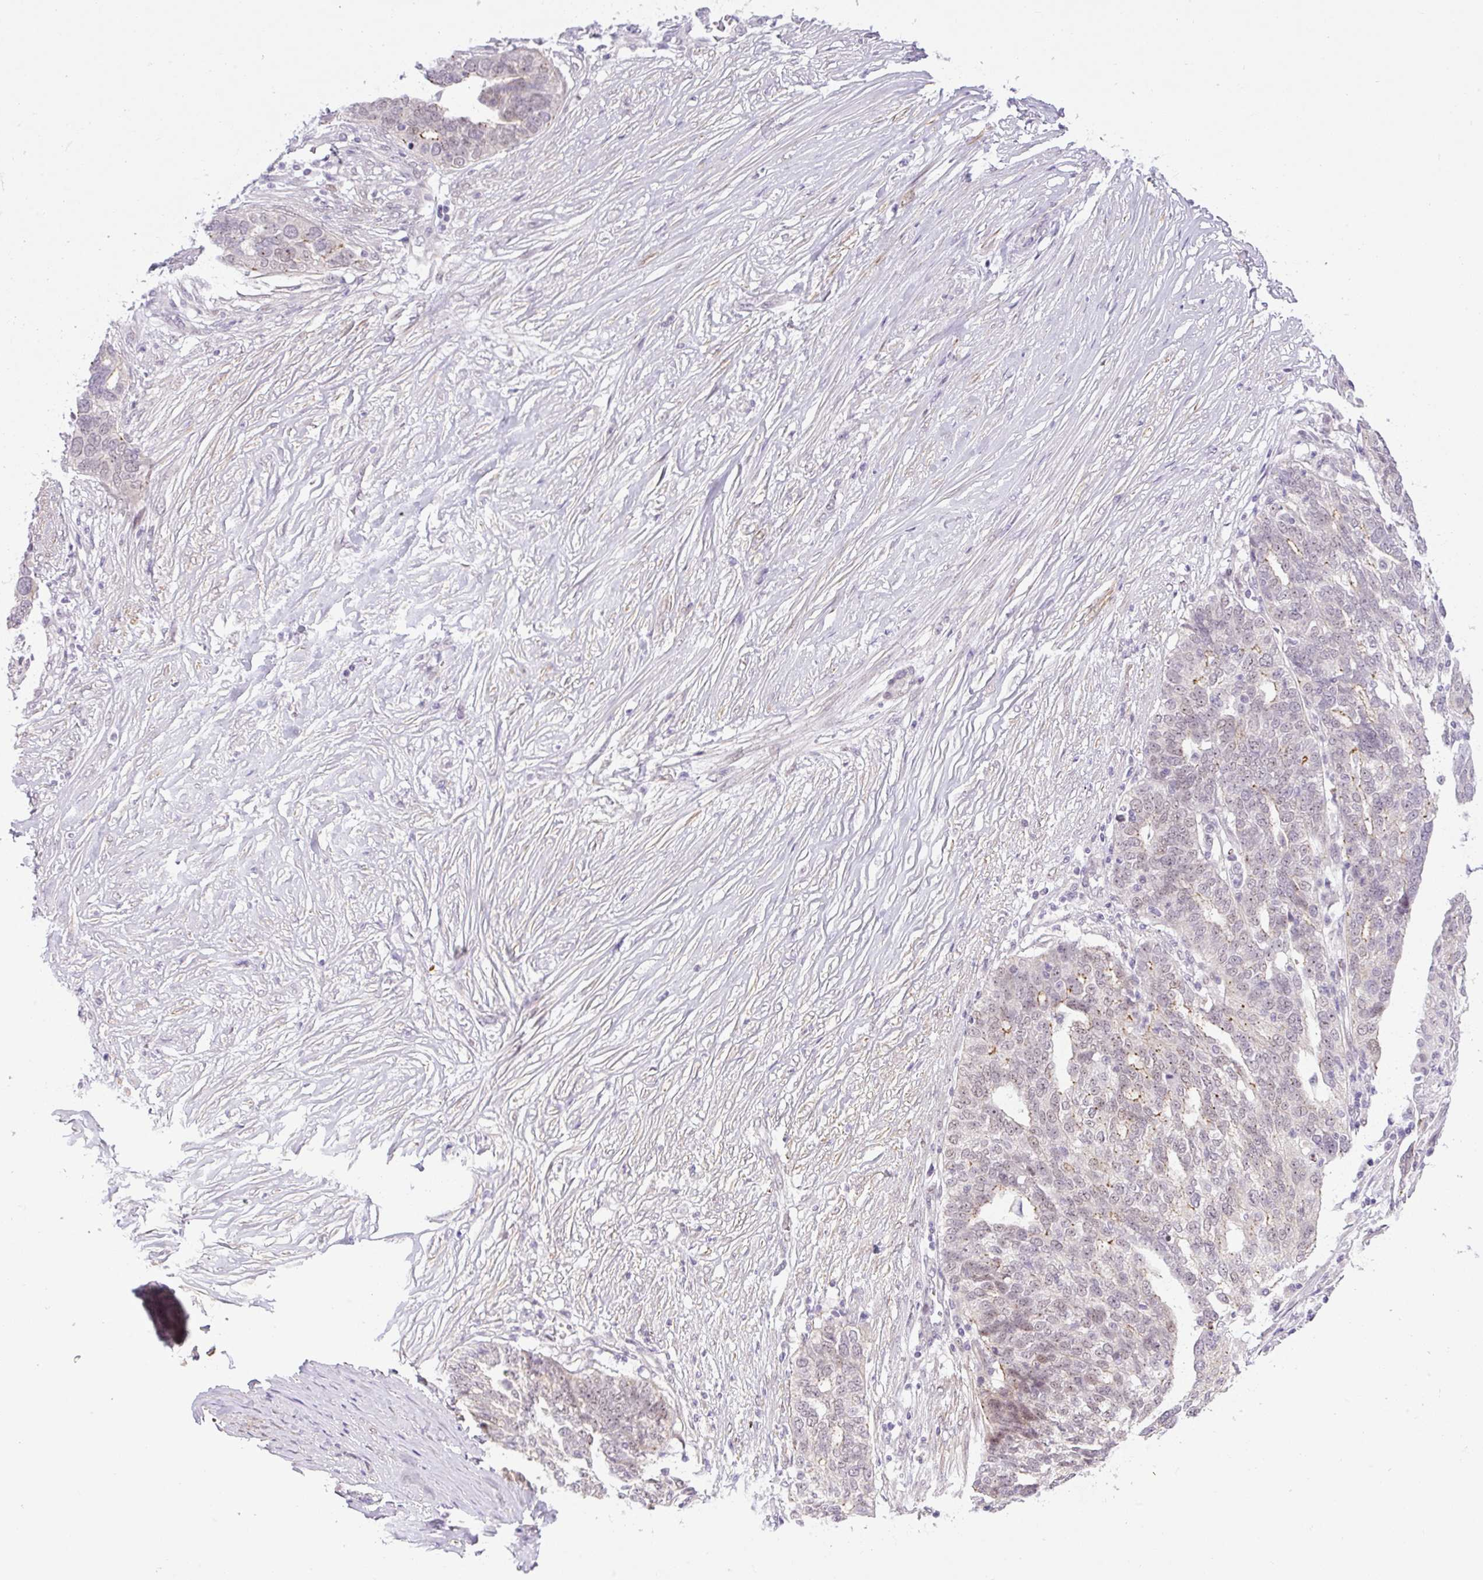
{"staining": {"intensity": "weak", "quantity": "<25%", "location": "nuclear"}, "tissue": "ovarian cancer", "cell_type": "Tumor cells", "image_type": "cancer", "snomed": [{"axis": "morphology", "description": "Cystadenocarcinoma, serous, NOS"}, {"axis": "topography", "description": "Ovary"}], "caption": "Tumor cells are negative for protein expression in human ovarian cancer (serous cystadenocarcinoma).", "gene": "ICE1", "patient": {"sex": "female", "age": 59}}